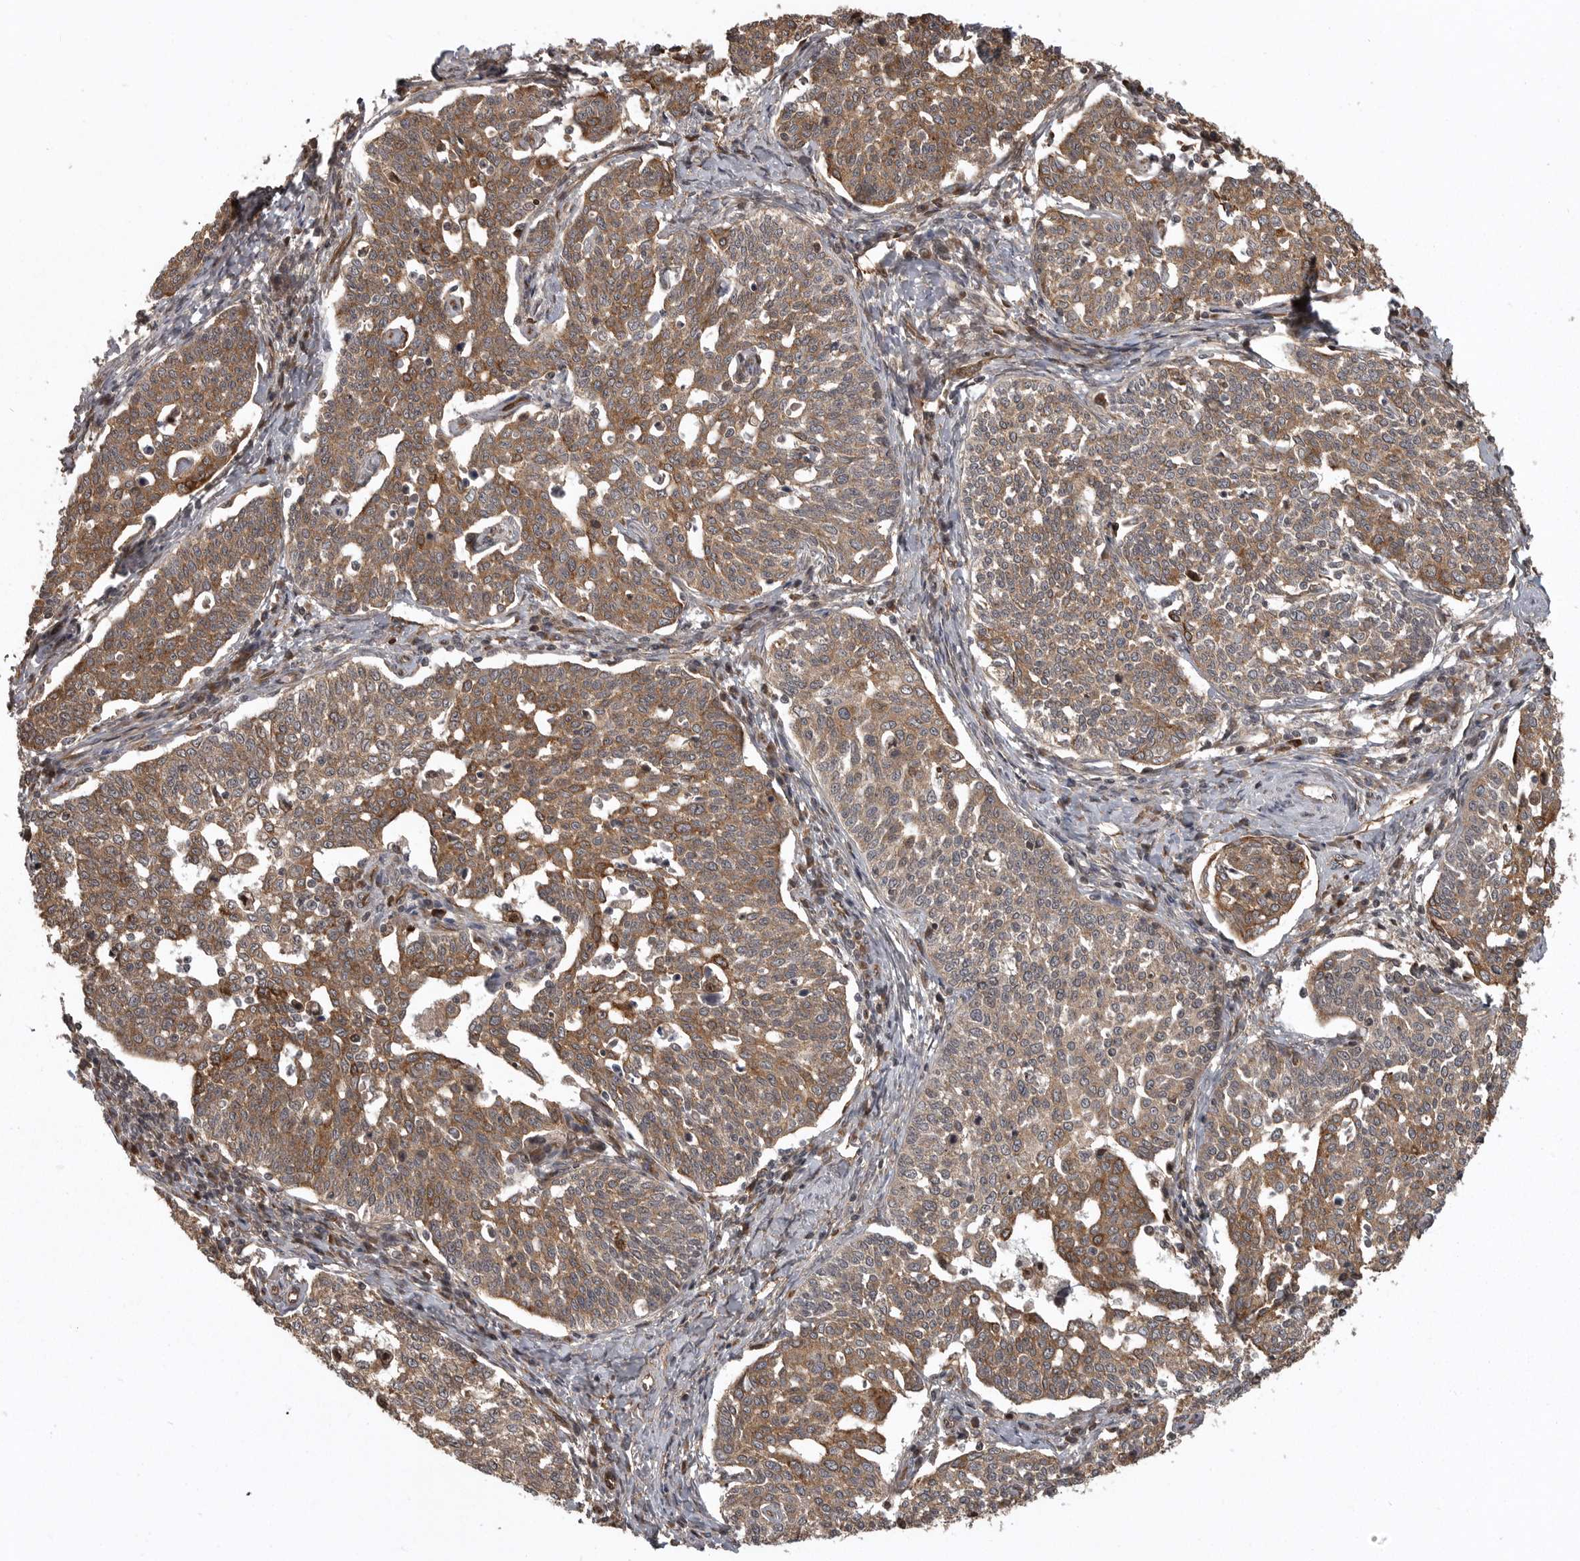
{"staining": {"intensity": "moderate", "quantity": ">75%", "location": "cytoplasmic/membranous"}, "tissue": "cervical cancer", "cell_type": "Tumor cells", "image_type": "cancer", "snomed": [{"axis": "morphology", "description": "Squamous cell carcinoma, NOS"}, {"axis": "topography", "description": "Cervix"}], "caption": "This image demonstrates immunohistochemistry (IHC) staining of human cervical cancer (squamous cell carcinoma), with medium moderate cytoplasmic/membranous expression in about >75% of tumor cells.", "gene": "DNAJC8", "patient": {"sex": "female", "age": 34}}